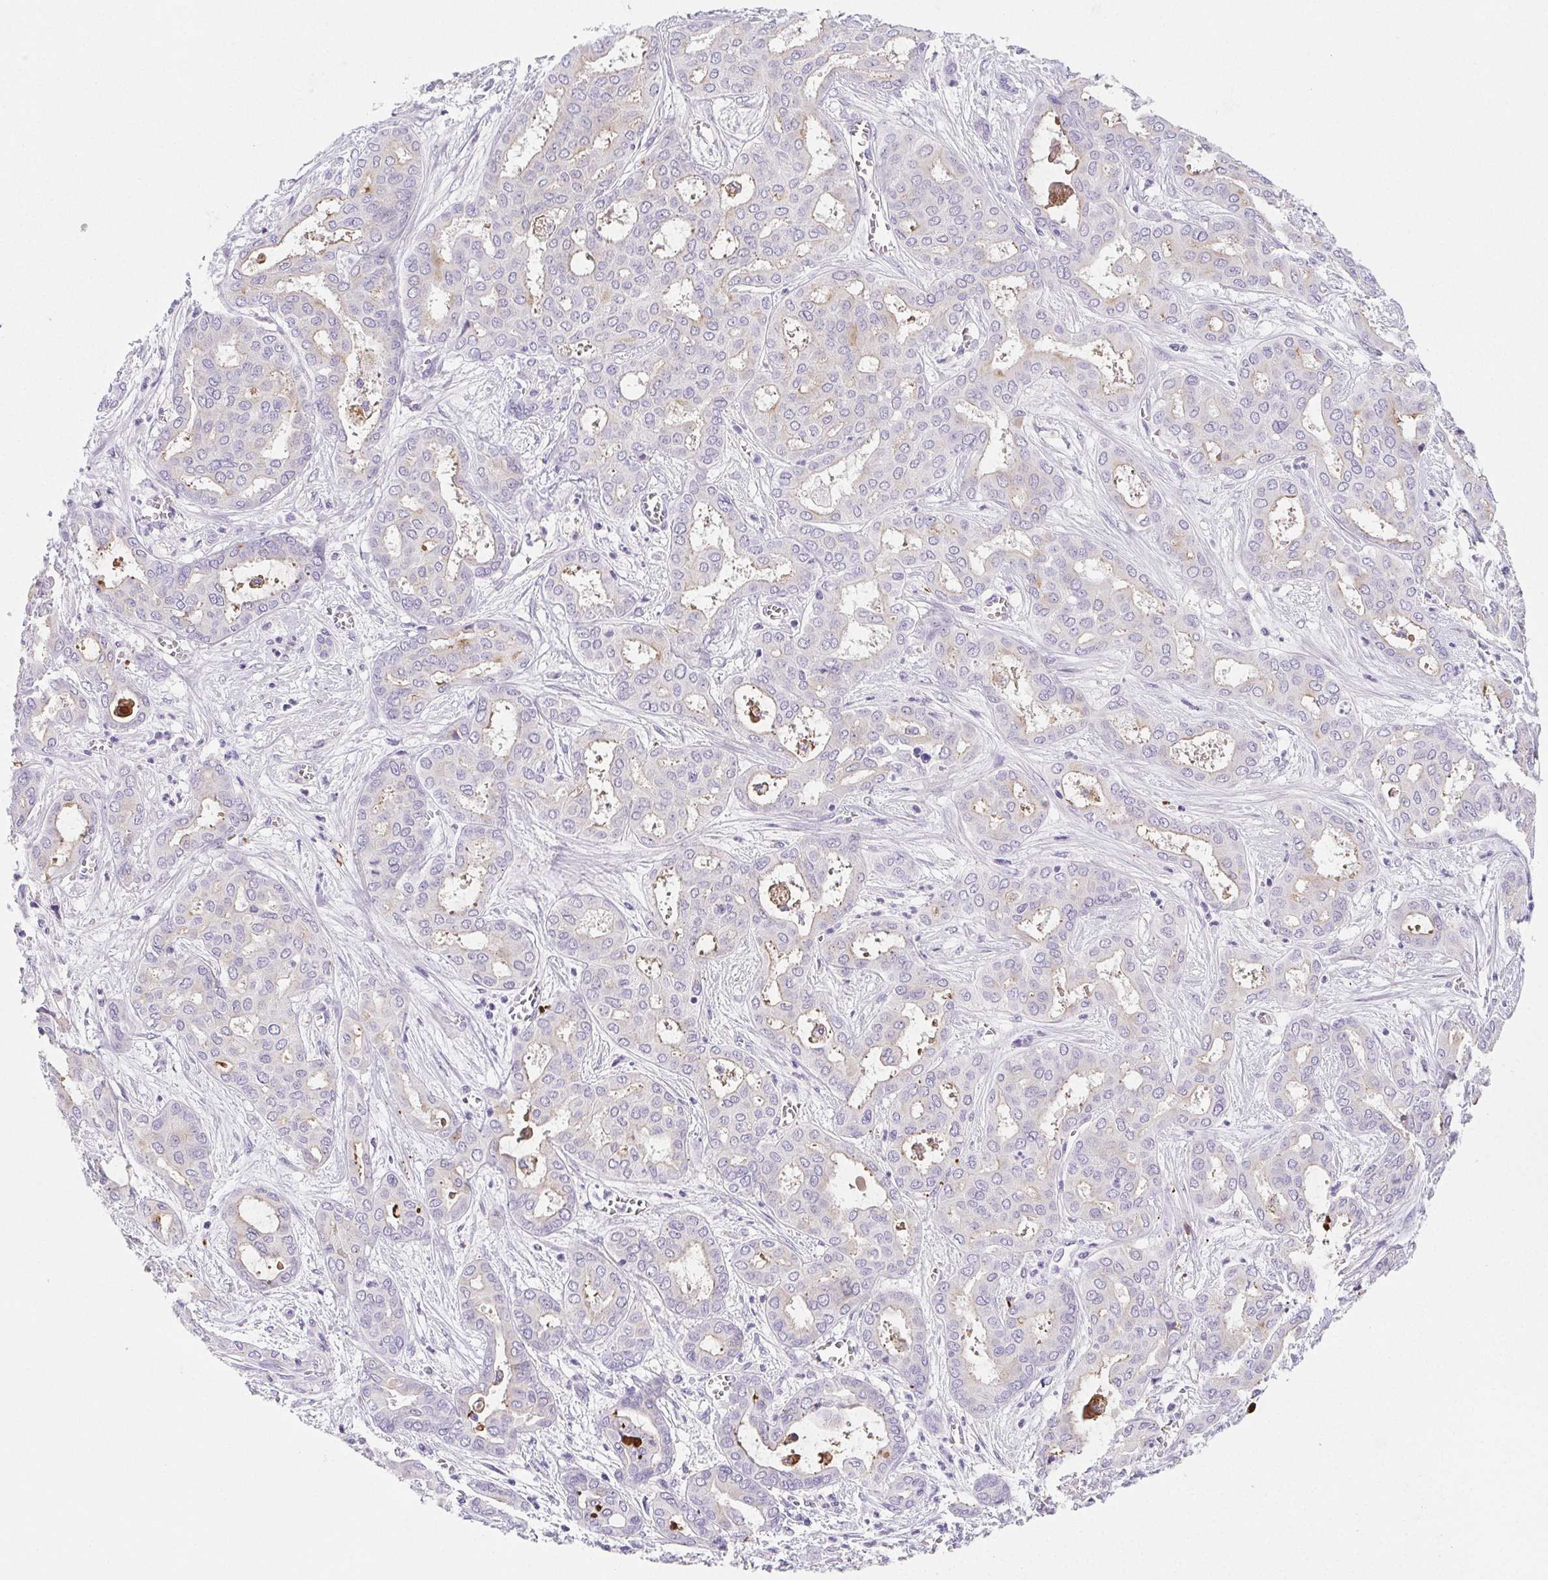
{"staining": {"intensity": "negative", "quantity": "none", "location": "none"}, "tissue": "liver cancer", "cell_type": "Tumor cells", "image_type": "cancer", "snomed": [{"axis": "morphology", "description": "Cholangiocarcinoma"}, {"axis": "topography", "description": "Liver"}], "caption": "A high-resolution image shows immunohistochemistry staining of liver cancer, which demonstrates no significant expression in tumor cells.", "gene": "VTN", "patient": {"sex": "female", "age": 64}}